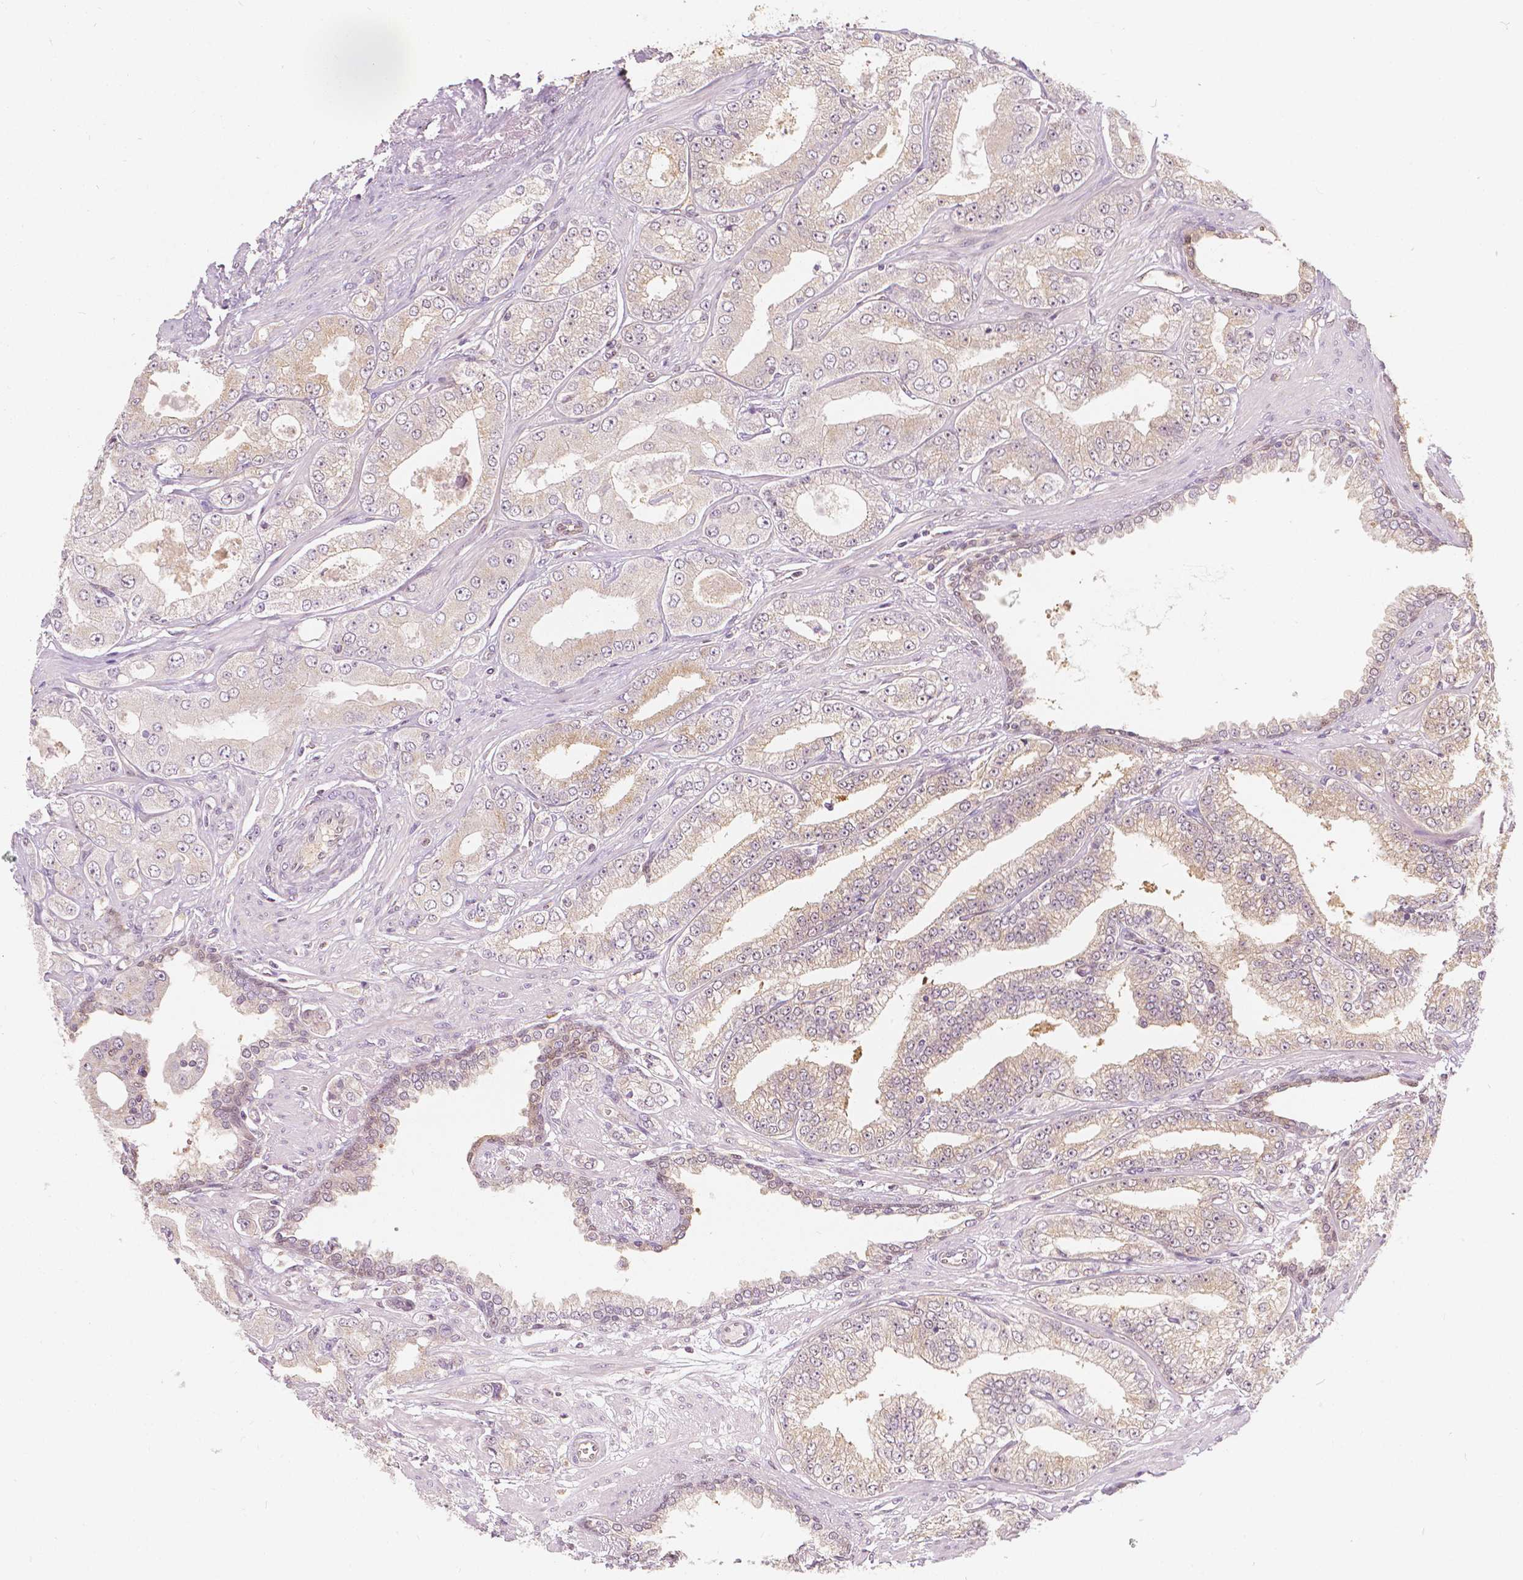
{"staining": {"intensity": "negative", "quantity": "none", "location": "none"}, "tissue": "prostate cancer", "cell_type": "Tumor cells", "image_type": "cancer", "snomed": [{"axis": "morphology", "description": "Adenocarcinoma, Low grade"}, {"axis": "topography", "description": "Prostate"}], "caption": "IHC image of prostate cancer (low-grade adenocarcinoma) stained for a protein (brown), which reveals no positivity in tumor cells.", "gene": "NAPRT", "patient": {"sex": "male", "age": 60}}